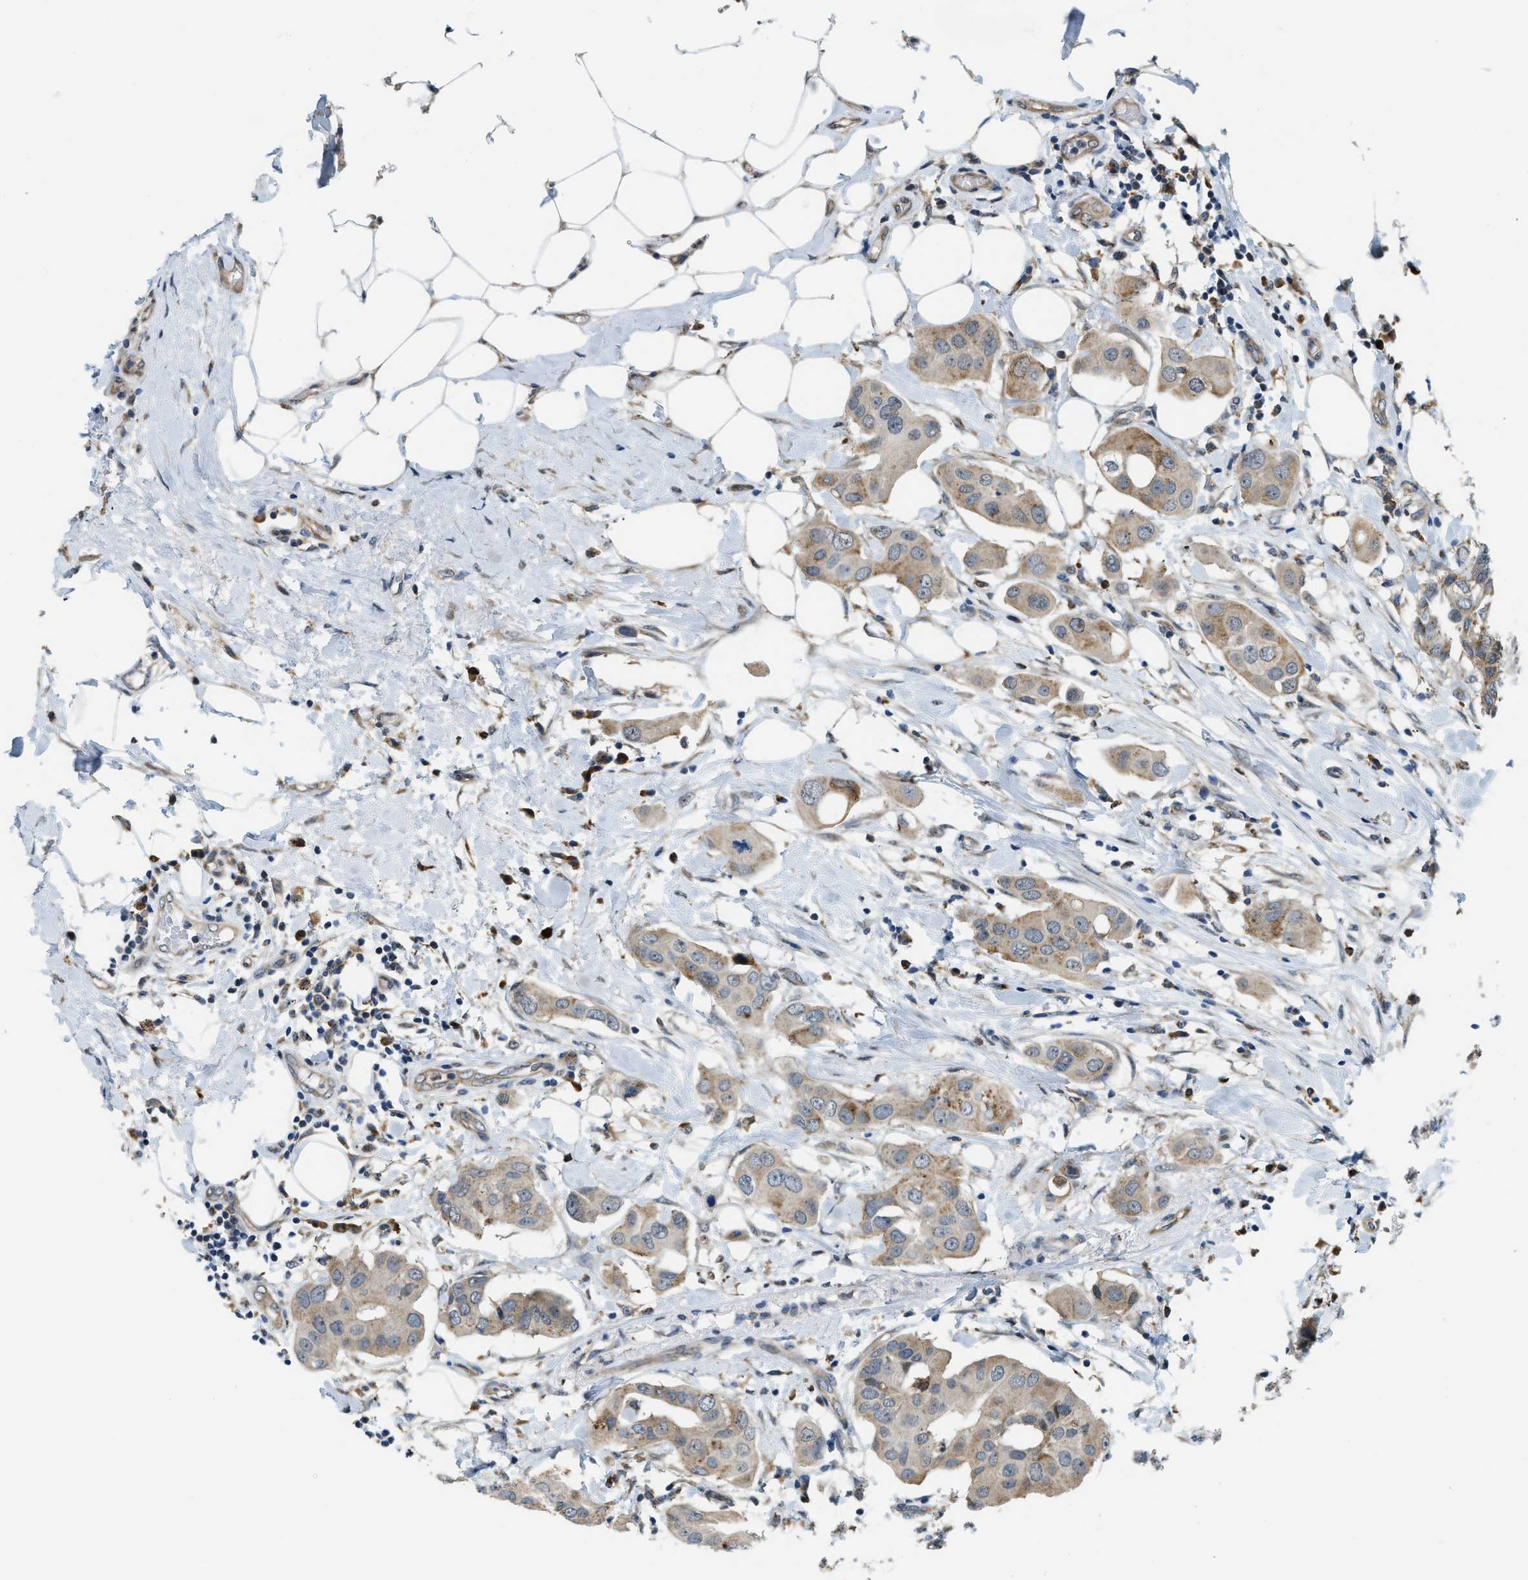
{"staining": {"intensity": "weak", "quantity": ">75%", "location": "cytoplasmic/membranous"}, "tissue": "breast cancer", "cell_type": "Tumor cells", "image_type": "cancer", "snomed": [{"axis": "morphology", "description": "Duct carcinoma"}, {"axis": "topography", "description": "Breast"}], "caption": "A brown stain highlights weak cytoplasmic/membranous positivity of a protein in intraductal carcinoma (breast) tumor cells.", "gene": "STARD3NL", "patient": {"sex": "female", "age": 40}}